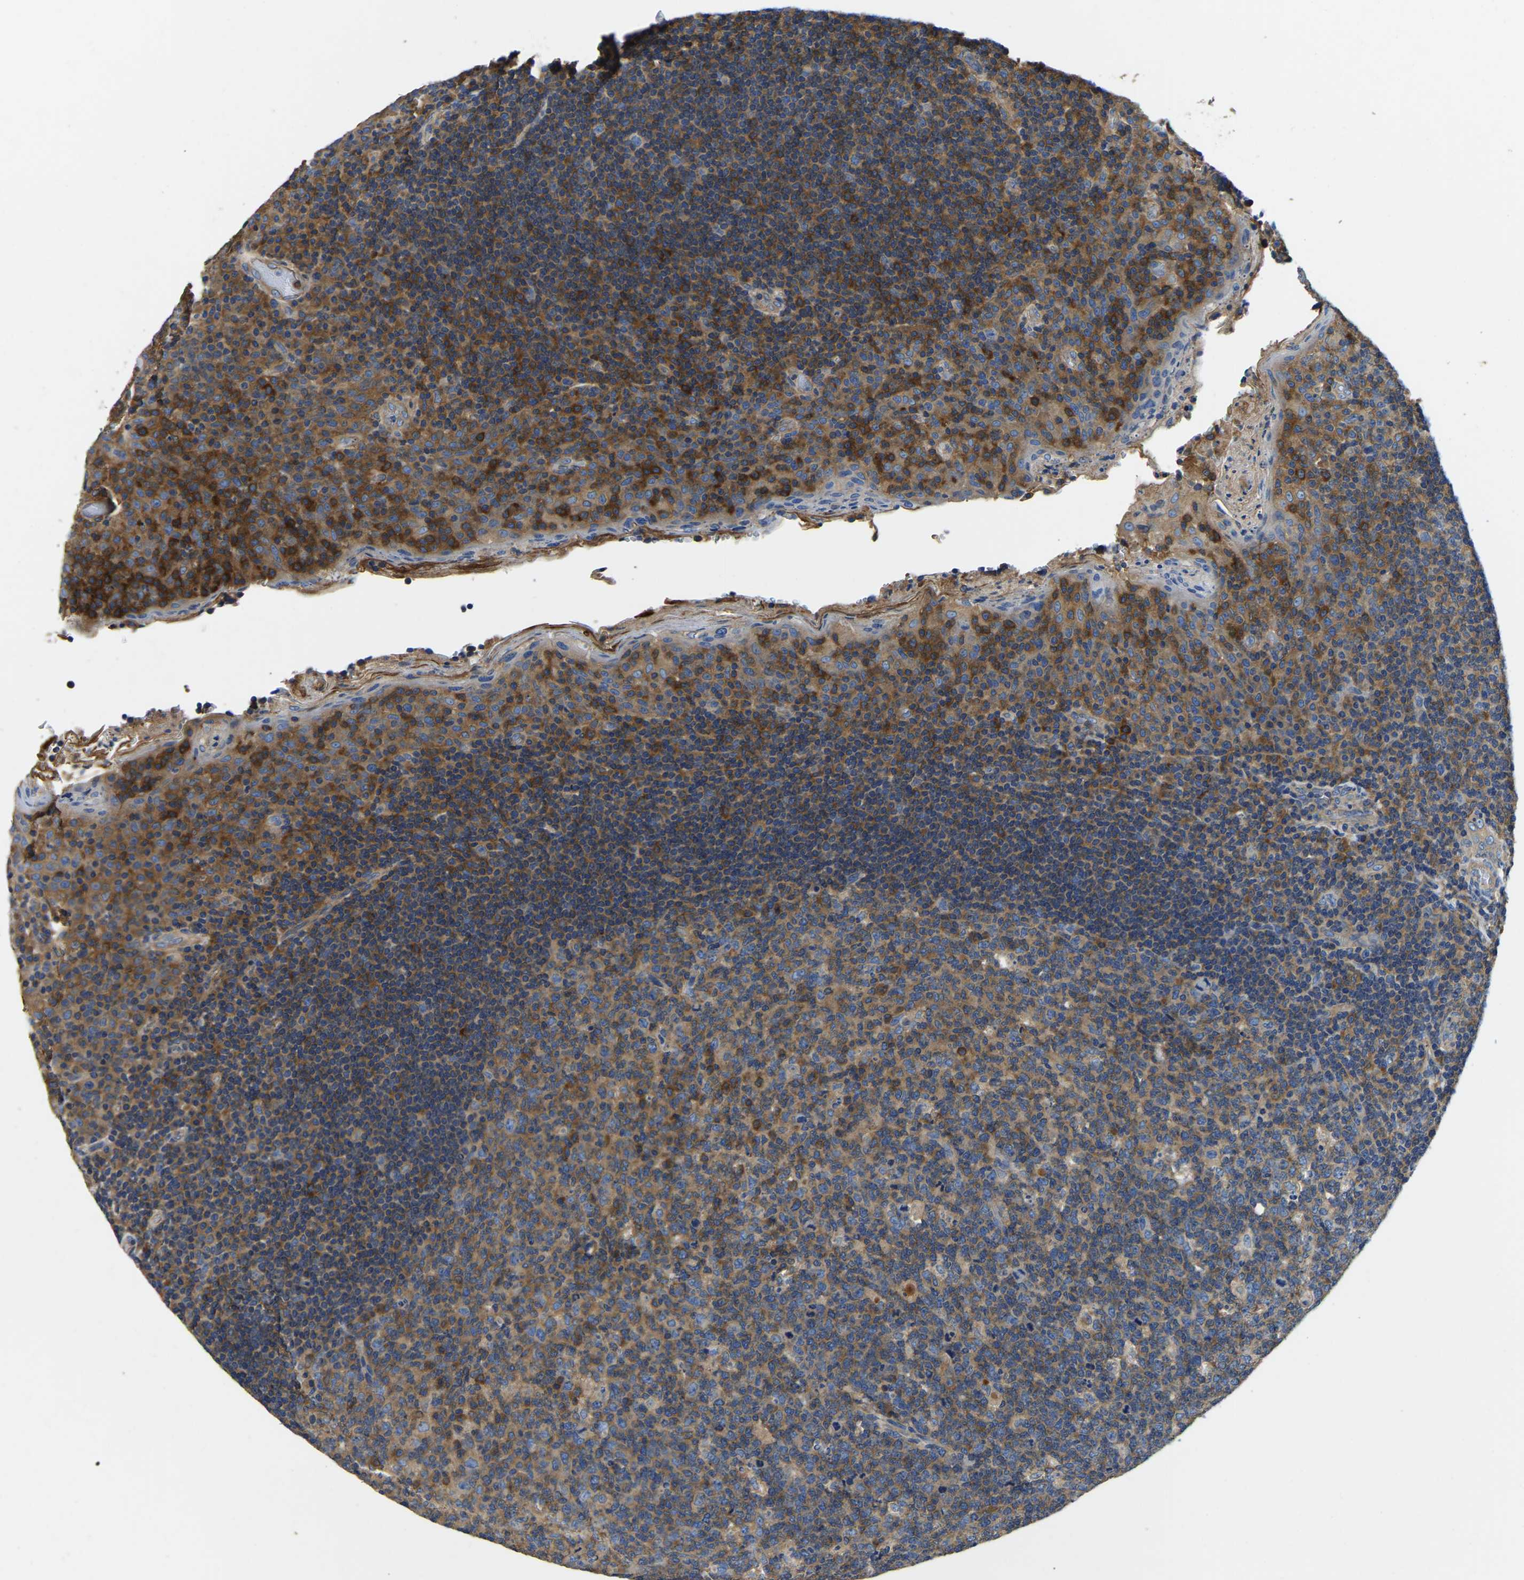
{"staining": {"intensity": "moderate", "quantity": ">75%", "location": "cytoplasmic/membranous"}, "tissue": "tonsil", "cell_type": "Germinal center cells", "image_type": "normal", "snomed": [{"axis": "morphology", "description": "Normal tissue, NOS"}, {"axis": "topography", "description": "Tonsil"}], "caption": "A medium amount of moderate cytoplasmic/membranous staining is appreciated in about >75% of germinal center cells in unremarkable tonsil. (brown staining indicates protein expression, while blue staining denotes nuclei).", "gene": "STAT2", "patient": {"sex": "male", "age": 17}}